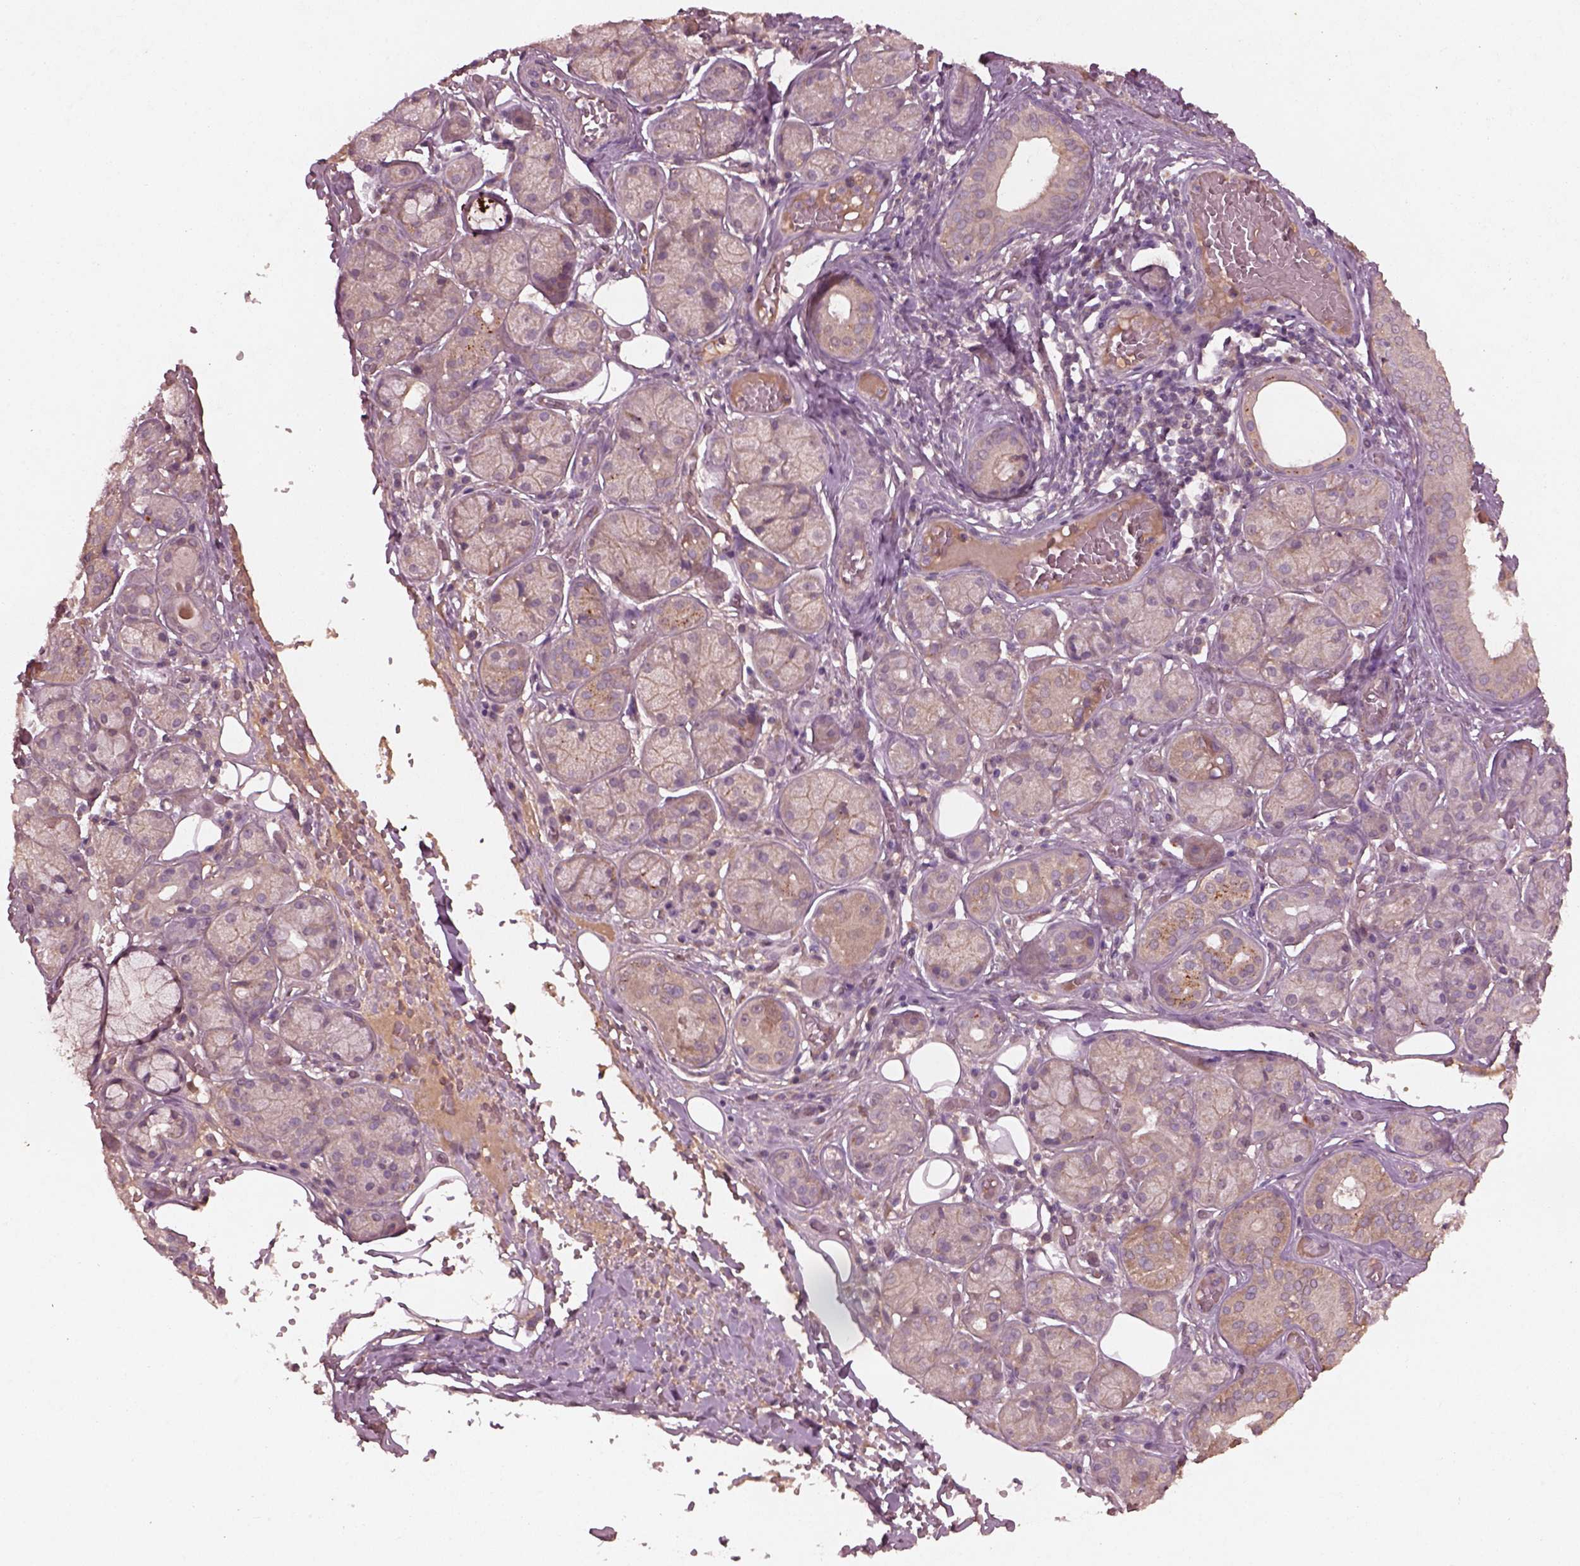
{"staining": {"intensity": "weak", "quantity": "<25%", "location": "cytoplasmic/membranous"}, "tissue": "salivary gland", "cell_type": "Glandular cells", "image_type": "normal", "snomed": [{"axis": "morphology", "description": "Normal tissue, NOS"}, {"axis": "topography", "description": "Salivary gland"}, {"axis": "topography", "description": "Peripheral nerve tissue"}], "caption": "Immunohistochemistry (IHC) histopathology image of unremarkable salivary gland: salivary gland stained with DAB shows no significant protein expression in glandular cells.", "gene": "FAM234A", "patient": {"sex": "male", "age": 71}}